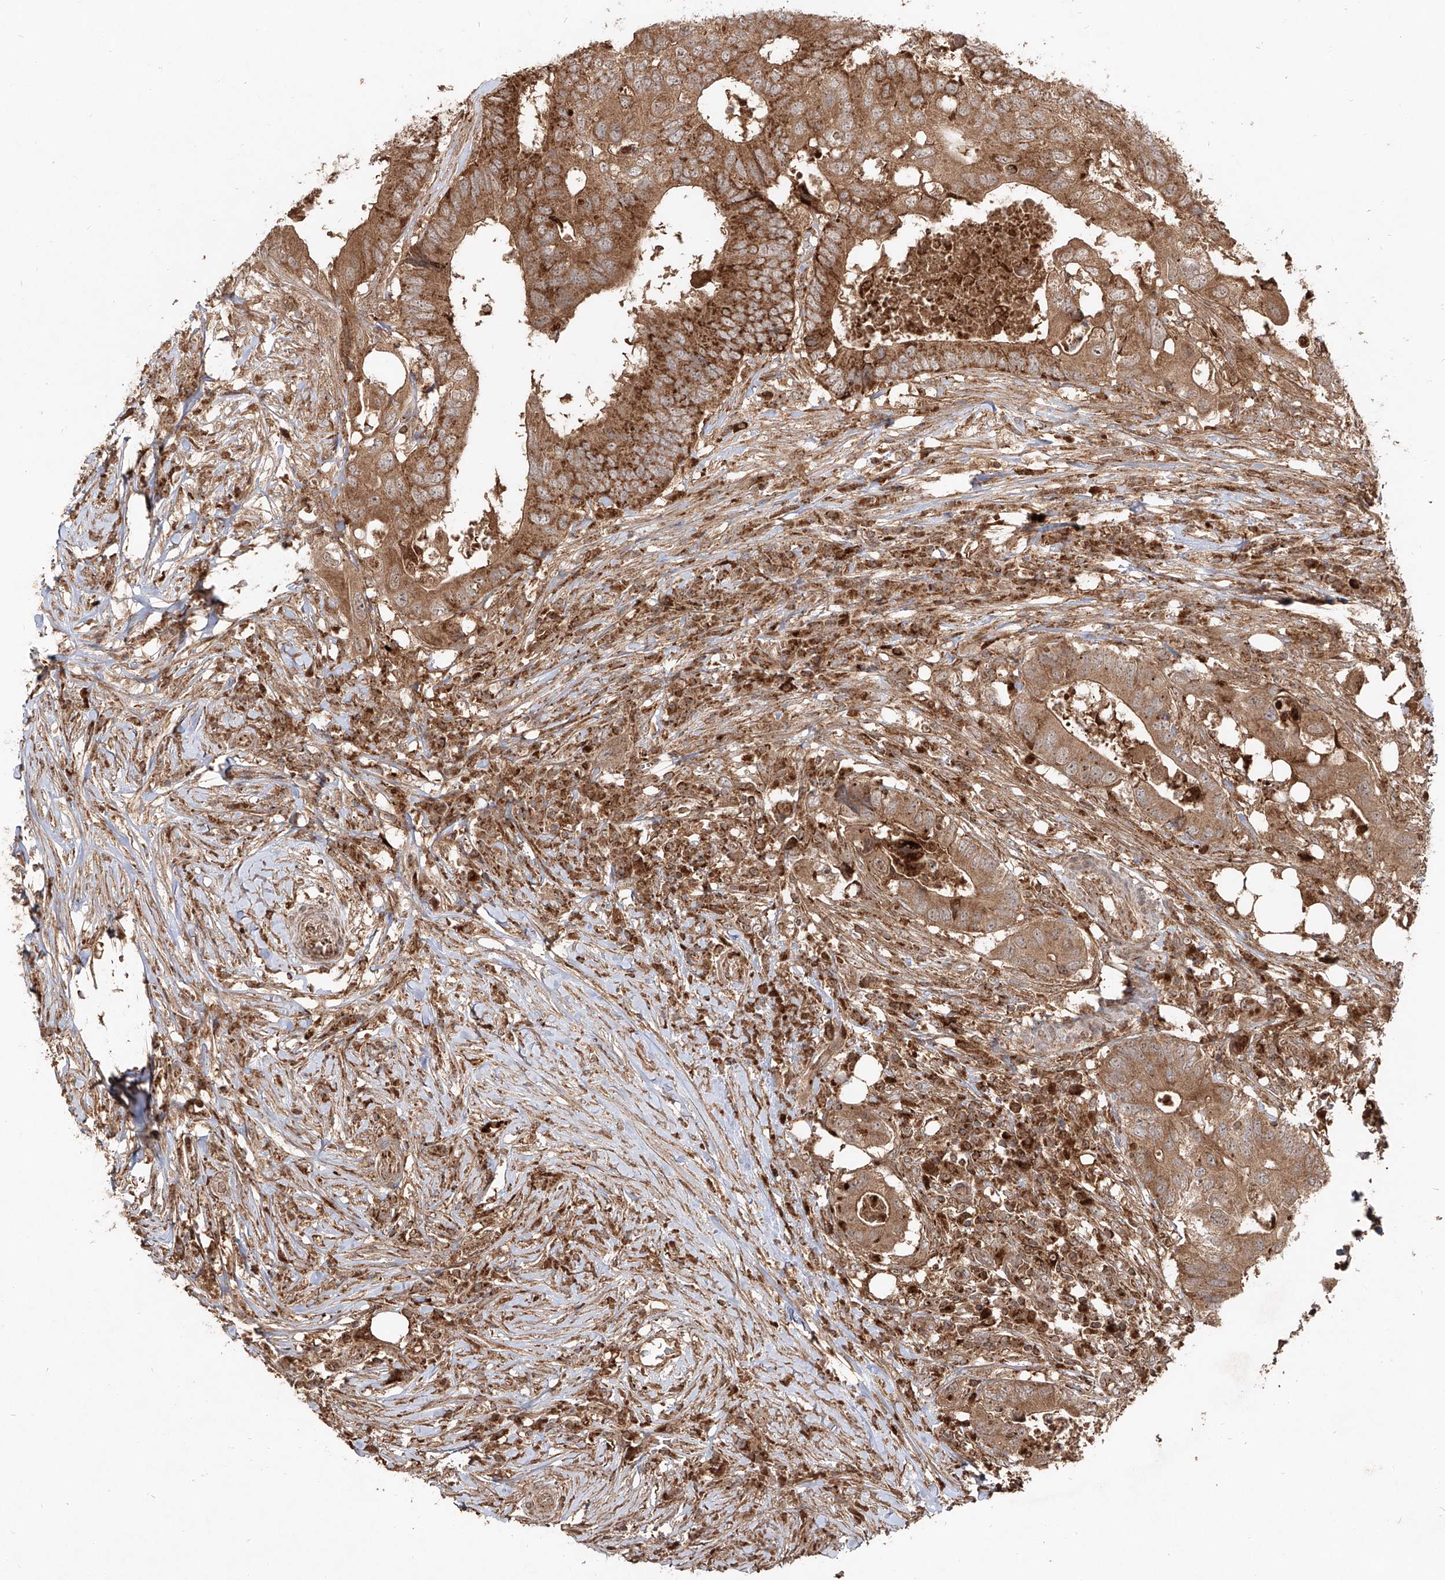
{"staining": {"intensity": "strong", "quantity": ">75%", "location": "cytoplasmic/membranous"}, "tissue": "colorectal cancer", "cell_type": "Tumor cells", "image_type": "cancer", "snomed": [{"axis": "morphology", "description": "Adenocarcinoma, NOS"}, {"axis": "topography", "description": "Colon"}], "caption": "A high-resolution micrograph shows immunohistochemistry (IHC) staining of colorectal cancer (adenocarcinoma), which demonstrates strong cytoplasmic/membranous staining in about >75% of tumor cells.", "gene": "AIM2", "patient": {"sex": "male", "age": 71}}